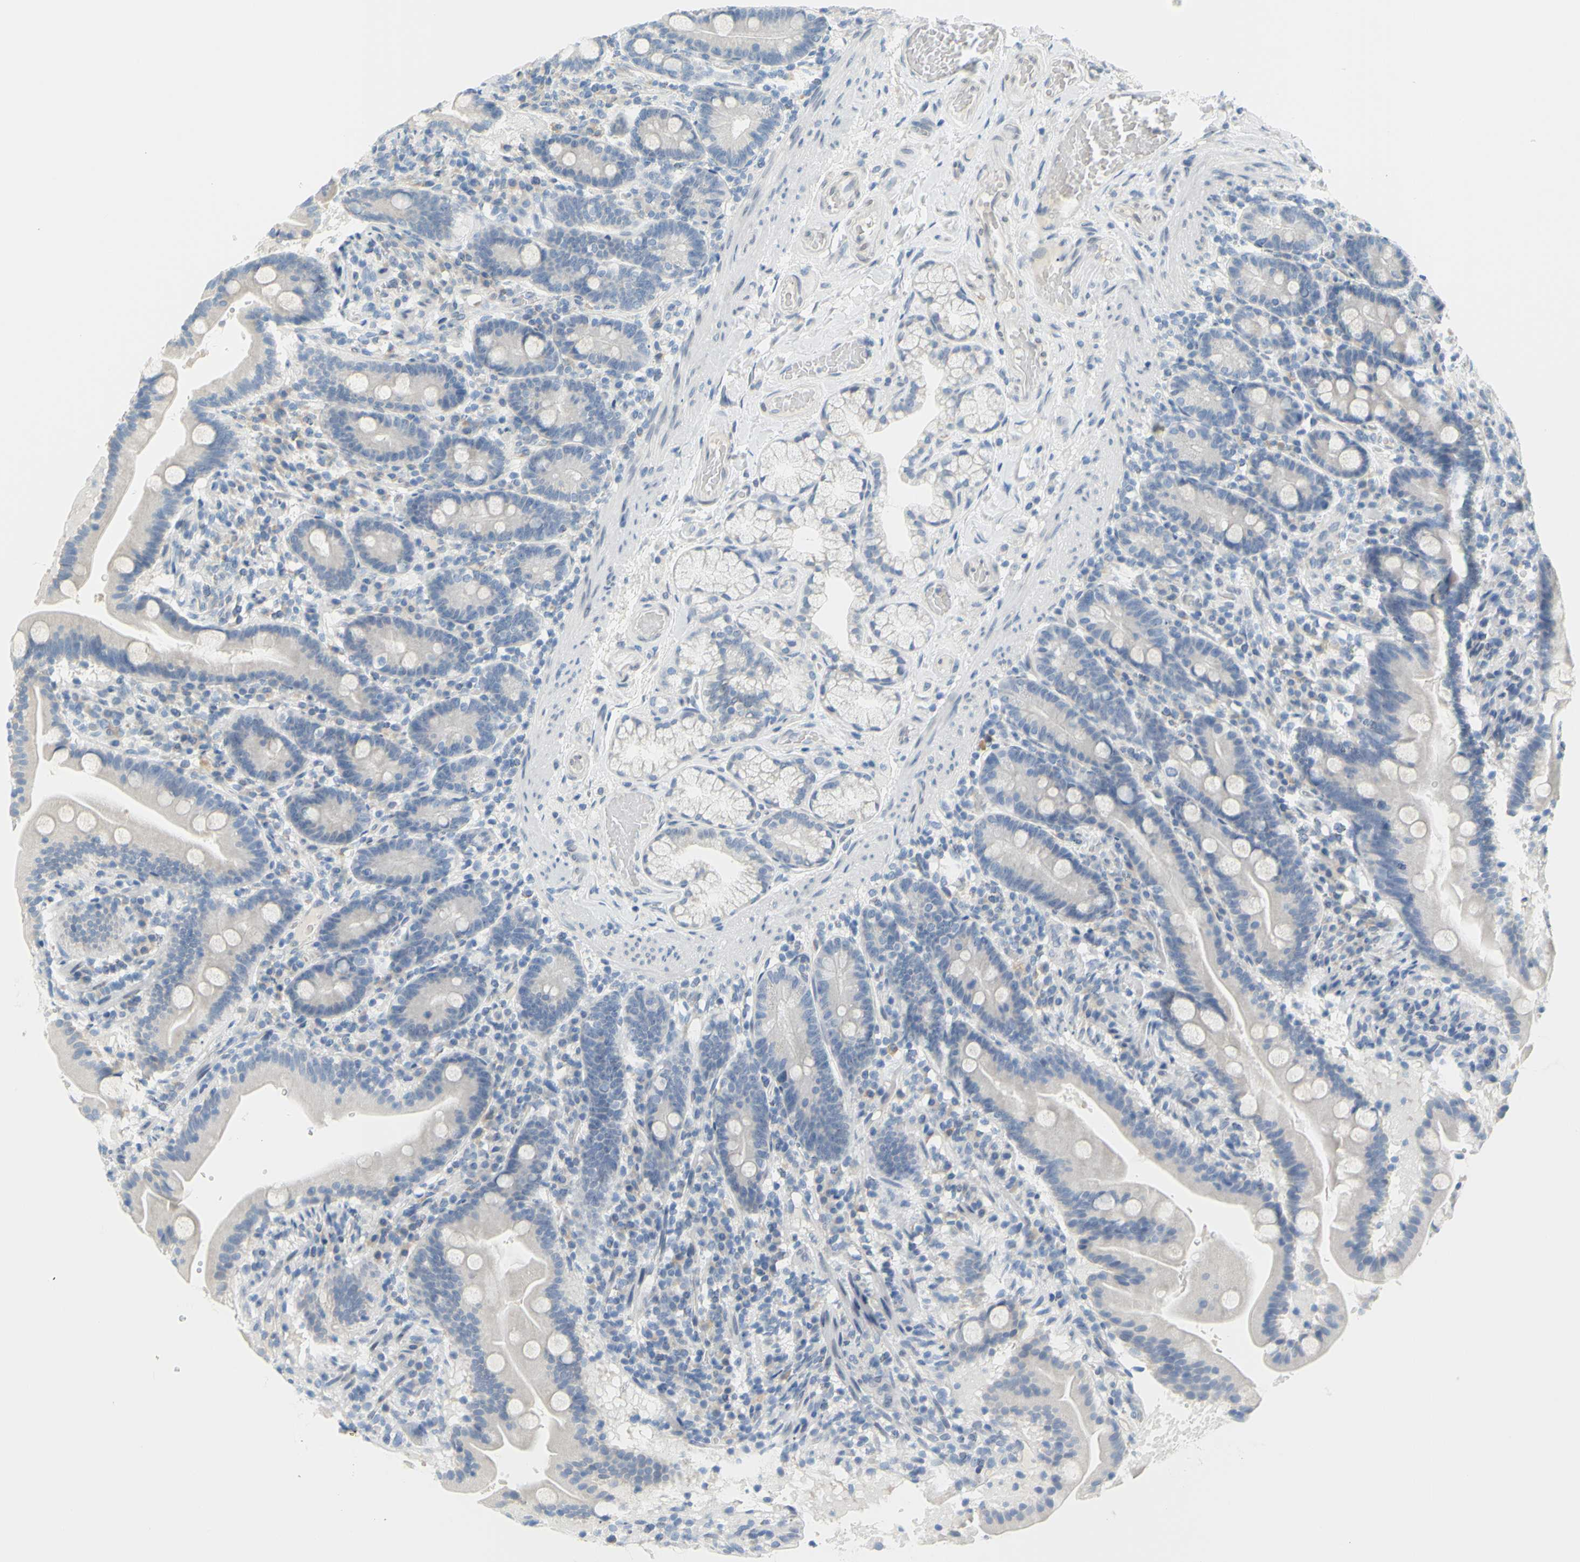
{"staining": {"intensity": "negative", "quantity": "none", "location": "none"}, "tissue": "duodenum", "cell_type": "Glandular cells", "image_type": "normal", "snomed": [{"axis": "morphology", "description": "Normal tissue, NOS"}, {"axis": "topography", "description": "Duodenum"}], "caption": "This is an immunohistochemistry micrograph of normal human duodenum. There is no staining in glandular cells.", "gene": "DCT", "patient": {"sex": "male", "age": 54}}